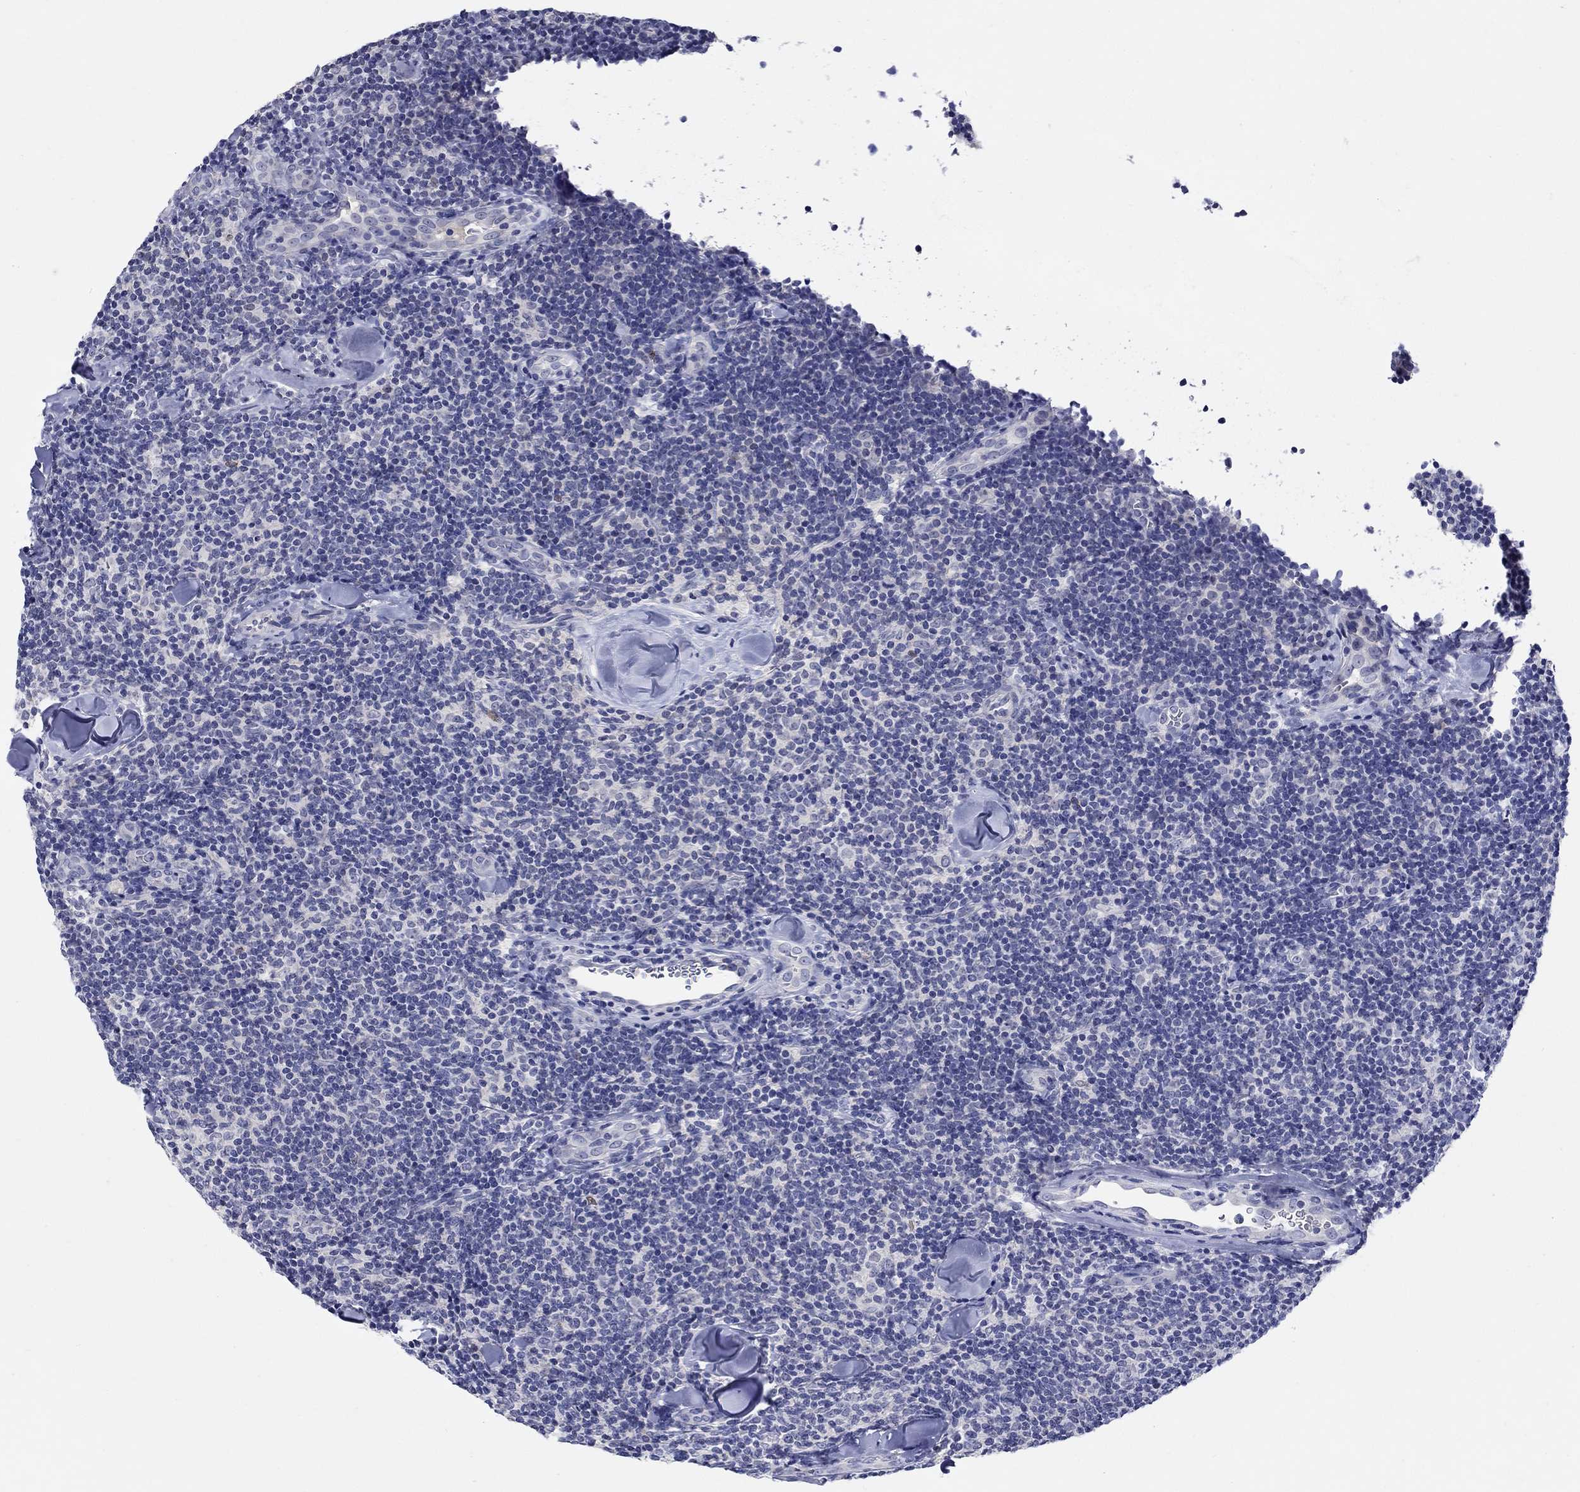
{"staining": {"intensity": "negative", "quantity": "none", "location": "none"}, "tissue": "lymphoma", "cell_type": "Tumor cells", "image_type": "cancer", "snomed": [{"axis": "morphology", "description": "Malignant lymphoma, non-Hodgkin's type, Low grade"}, {"axis": "topography", "description": "Lymph node"}], "caption": "Tumor cells show no significant protein positivity in lymphoma. The staining is performed using DAB (3,3'-diaminobenzidine) brown chromogen with nuclei counter-stained in using hematoxylin.", "gene": "SLC30A3", "patient": {"sex": "female", "age": 56}}